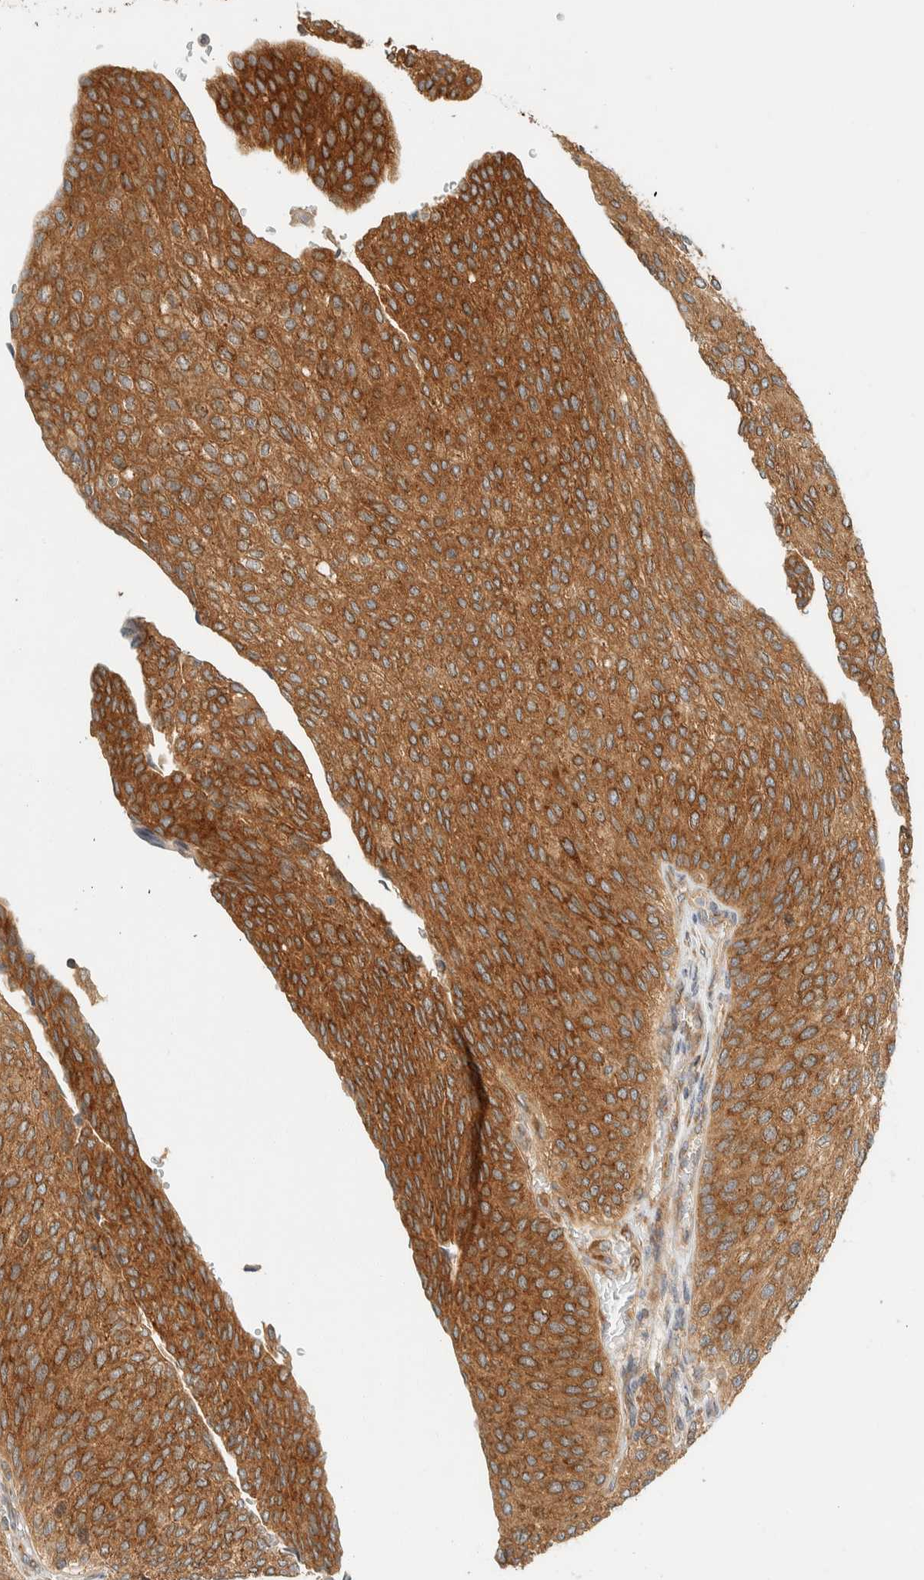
{"staining": {"intensity": "moderate", "quantity": ">75%", "location": "cytoplasmic/membranous"}, "tissue": "urothelial cancer", "cell_type": "Tumor cells", "image_type": "cancer", "snomed": [{"axis": "morphology", "description": "Urothelial carcinoma, Low grade"}, {"axis": "topography", "description": "Urinary bladder"}], "caption": "Urothelial cancer tissue demonstrates moderate cytoplasmic/membranous positivity in approximately >75% of tumor cells", "gene": "ARFGEF1", "patient": {"sex": "female", "age": 79}}